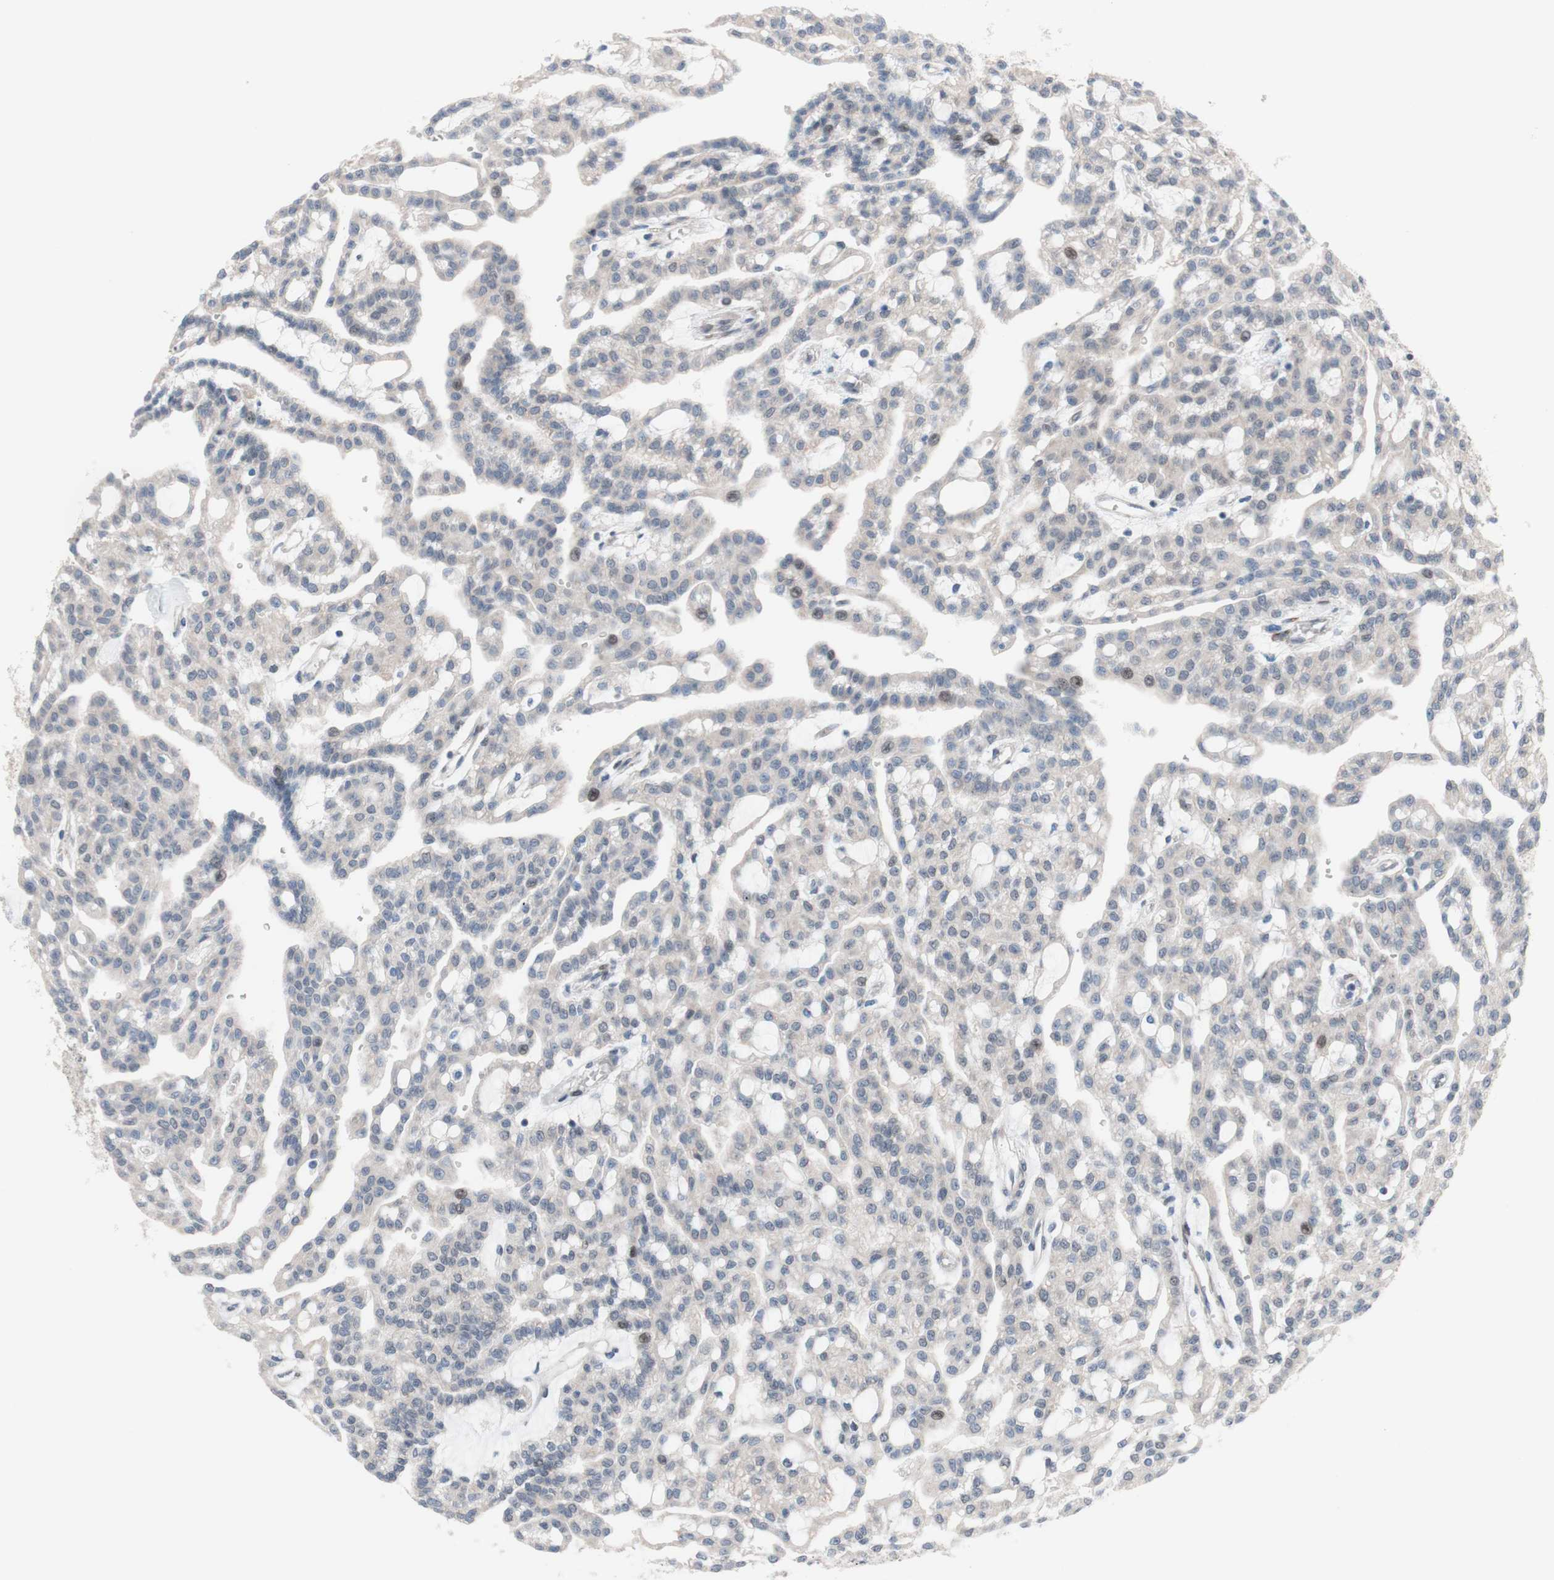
{"staining": {"intensity": "negative", "quantity": "none", "location": "none"}, "tissue": "renal cancer", "cell_type": "Tumor cells", "image_type": "cancer", "snomed": [{"axis": "morphology", "description": "Adenocarcinoma, NOS"}, {"axis": "topography", "description": "Kidney"}], "caption": "This is a photomicrograph of IHC staining of renal cancer, which shows no positivity in tumor cells.", "gene": "PHTF2", "patient": {"sex": "male", "age": 63}}